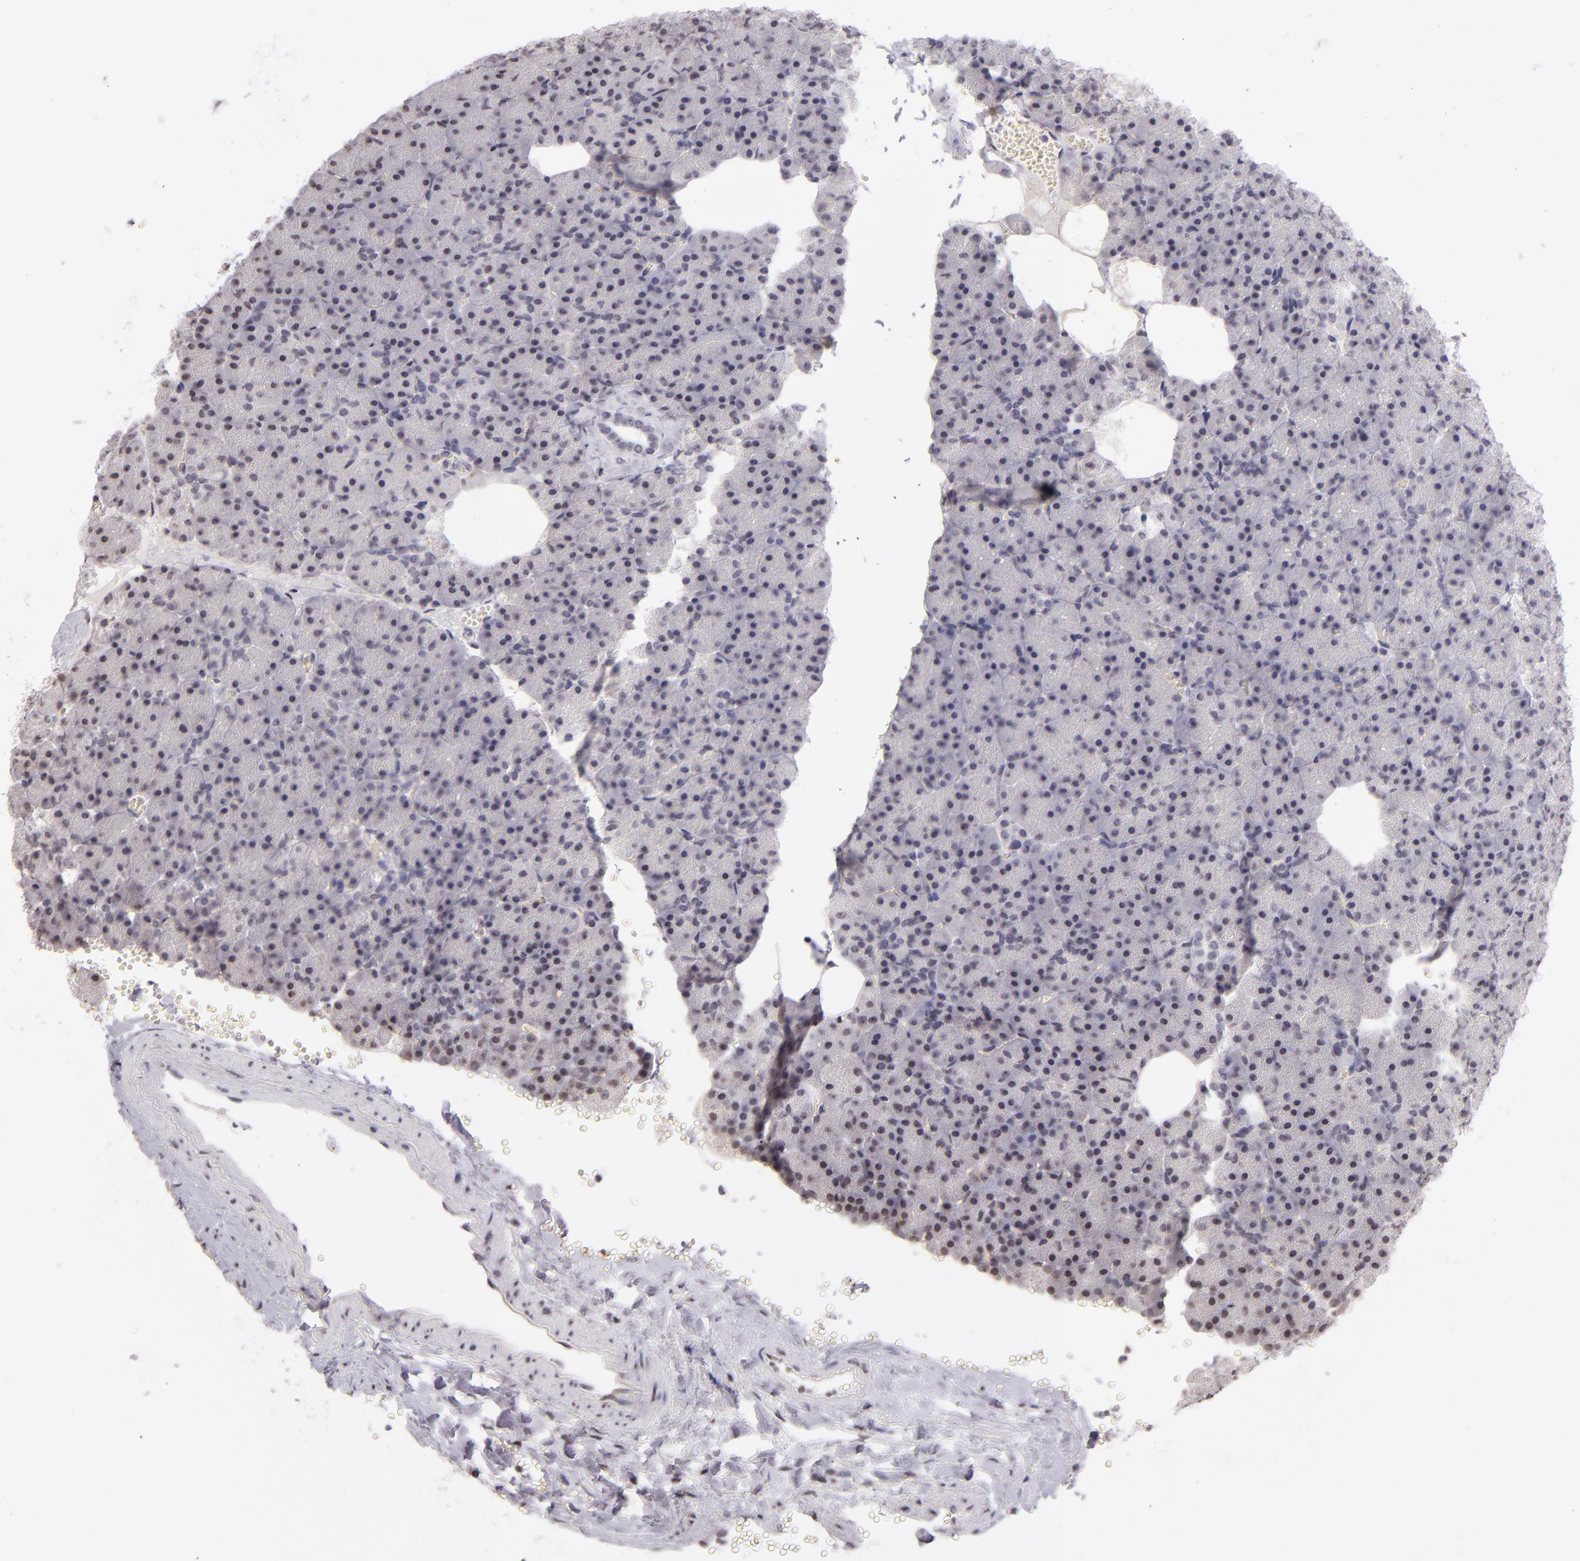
{"staining": {"intensity": "negative", "quantity": "none", "location": "none"}, "tissue": "pancreas", "cell_type": "Exocrine glandular cells", "image_type": "normal", "snomed": [{"axis": "morphology", "description": "Normal tissue, NOS"}, {"axis": "topography", "description": "Pancreas"}], "caption": "Photomicrograph shows no protein staining in exocrine glandular cells of unremarkable pancreas.", "gene": "CD40", "patient": {"sex": "female", "age": 35}}